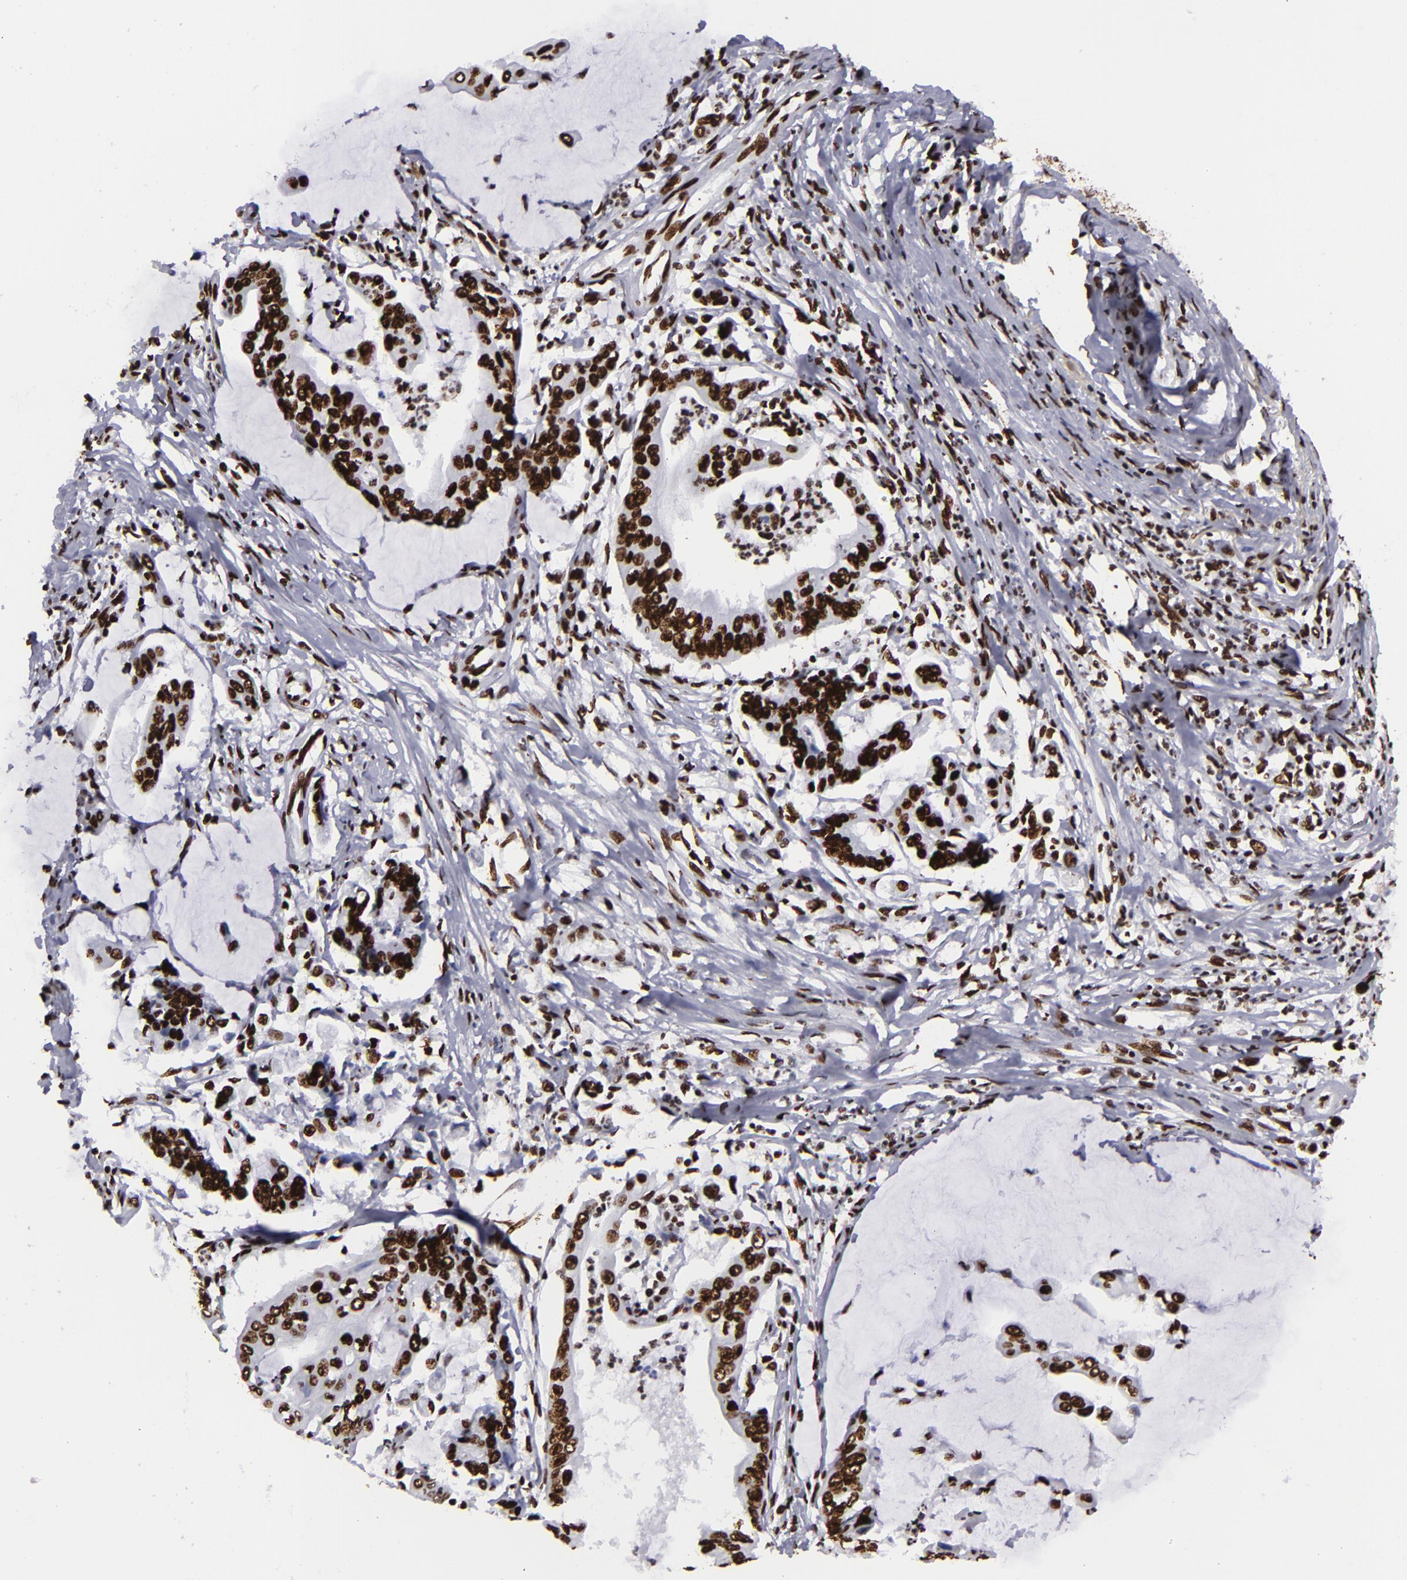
{"staining": {"intensity": "strong", "quantity": ">75%", "location": "nuclear"}, "tissue": "stomach cancer", "cell_type": "Tumor cells", "image_type": "cancer", "snomed": [{"axis": "morphology", "description": "Adenocarcinoma, NOS"}, {"axis": "topography", "description": "Stomach, upper"}], "caption": "There is high levels of strong nuclear staining in tumor cells of stomach adenocarcinoma, as demonstrated by immunohistochemical staining (brown color).", "gene": "SAFB", "patient": {"sex": "male", "age": 80}}